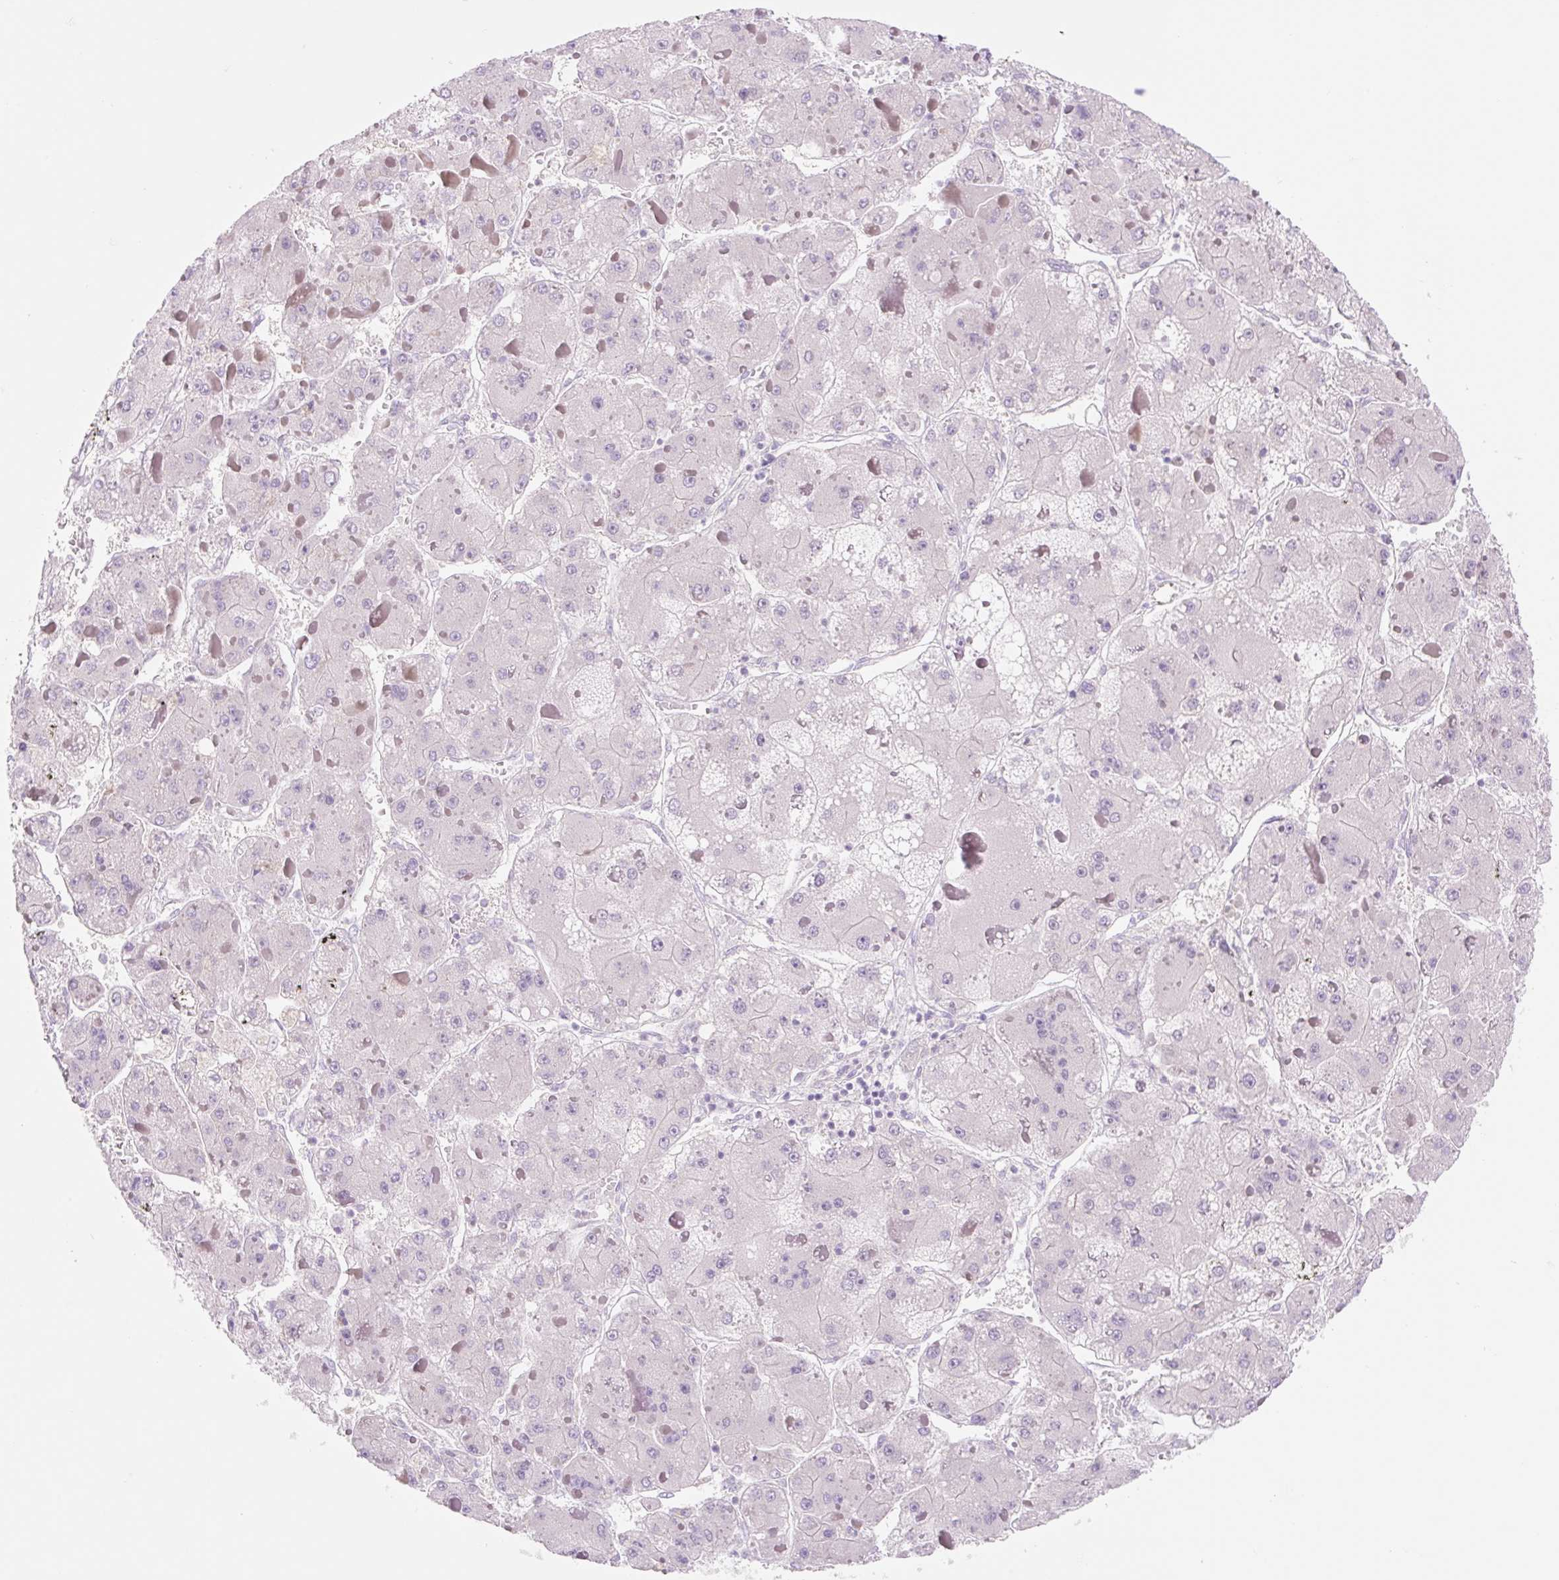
{"staining": {"intensity": "negative", "quantity": "none", "location": "none"}, "tissue": "liver cancer", "cell_type": "Tumor cells", "image_type": "cancer", "snomed": [{"axis": "morphology", "description": "Carcinoma, Hepatocellular, NOS"}, {"axis": "topography", "description": "Liver"}], "caption": "The image shows no staining of tumor cells in liver hepatocellular carcinoma.", "gene": "CELF6", "patient": {"sex": "female", "age": 73}}